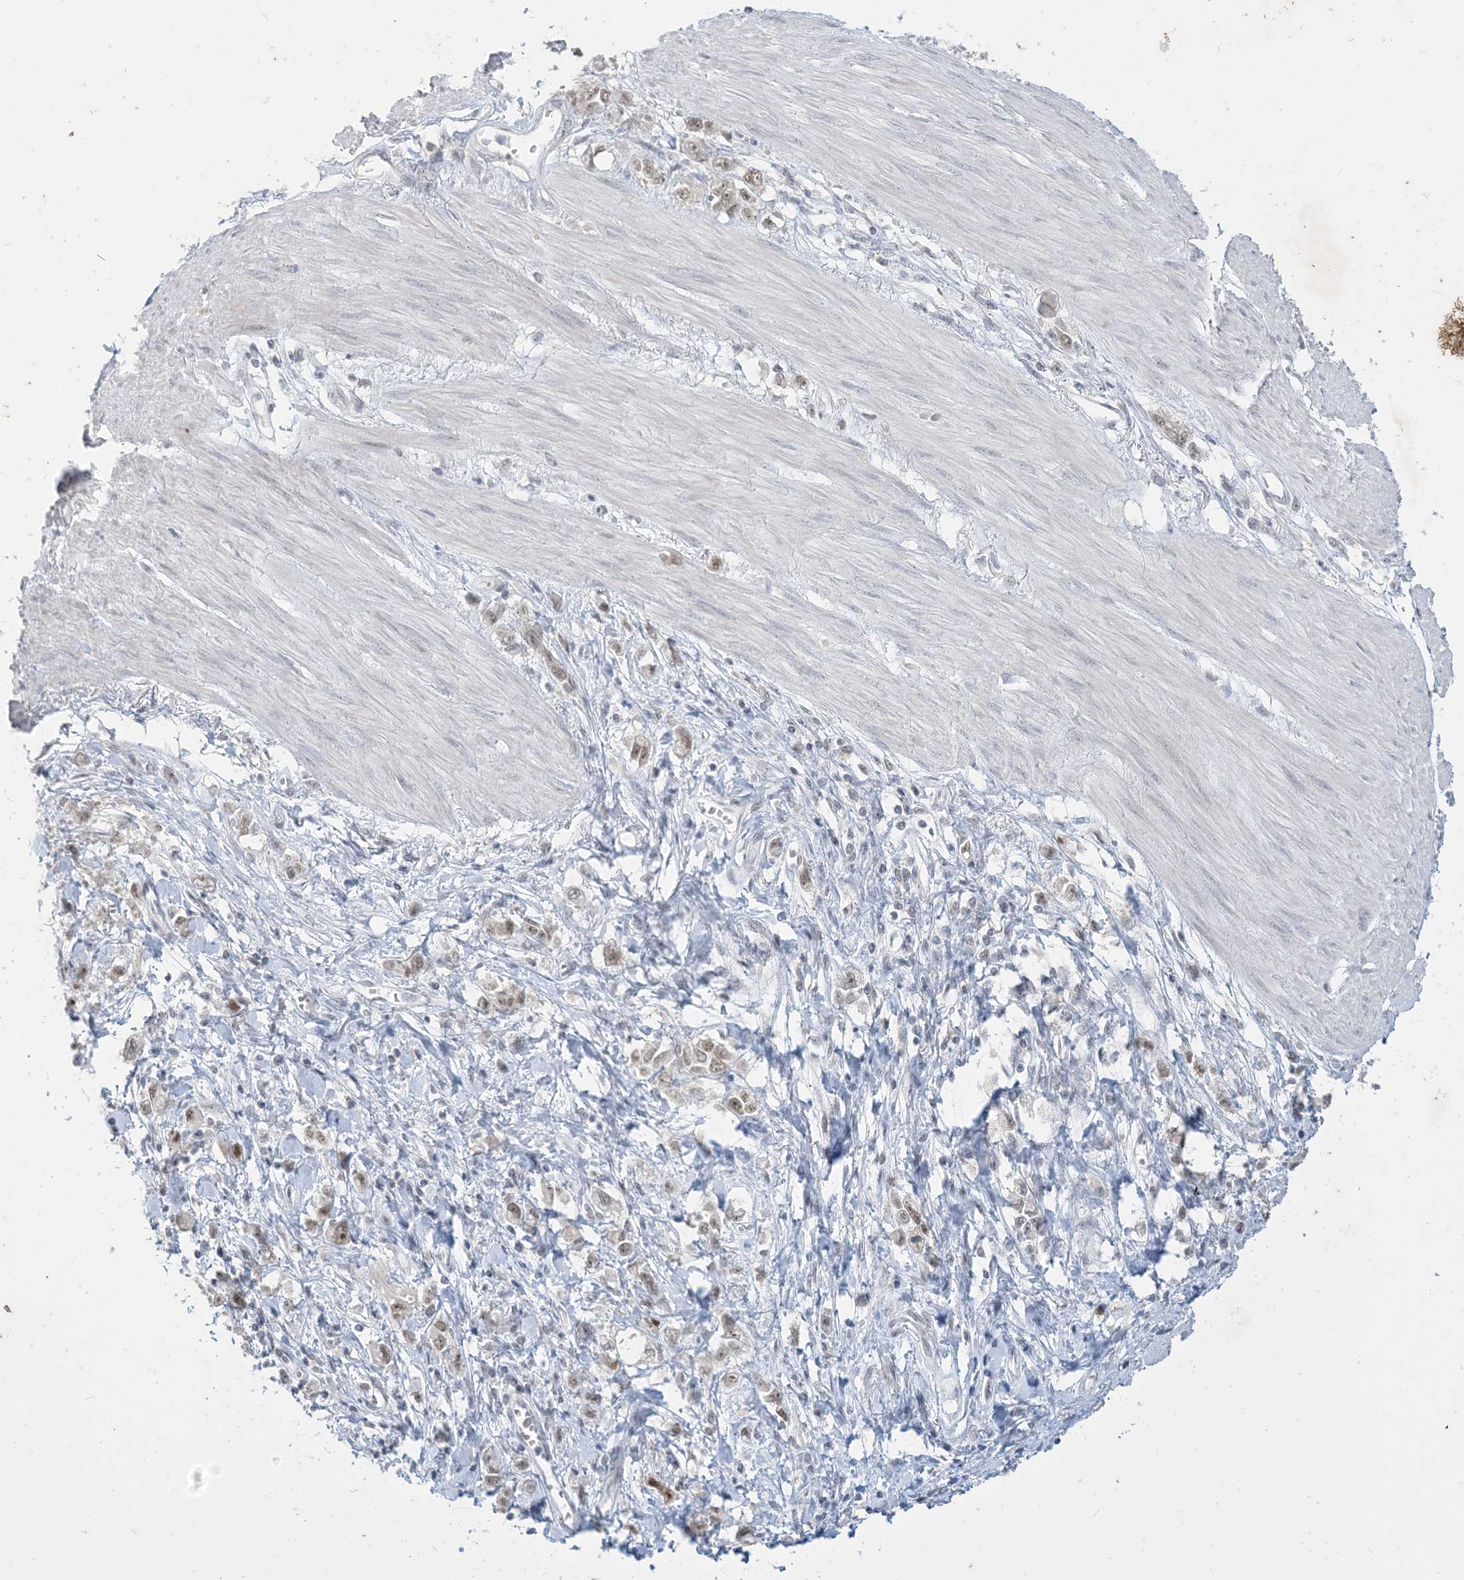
{"staining": {"intensity": "weak", "quantity": ">75%", "location": "nuclear"}, "tissue": "stomach cancer", "cell_type": "Tumor cells", "image_type": "cancer", "snomed": [{"axis": "morphology", "description": "Adenocarcinoma, NOS"}, {"axis": "topography", "description": "Stomach"}], "caption": "Immunohistochemical staining of human stomach cancer (adenocarcinoma) demonstrates low levels of weak nuclear positivity in approximately >75% of tumor cells. (IHC, brightfield microscopy, high magnification).", "gene": "ZNF674", "patient": {"sex": "female", "age": 76}}